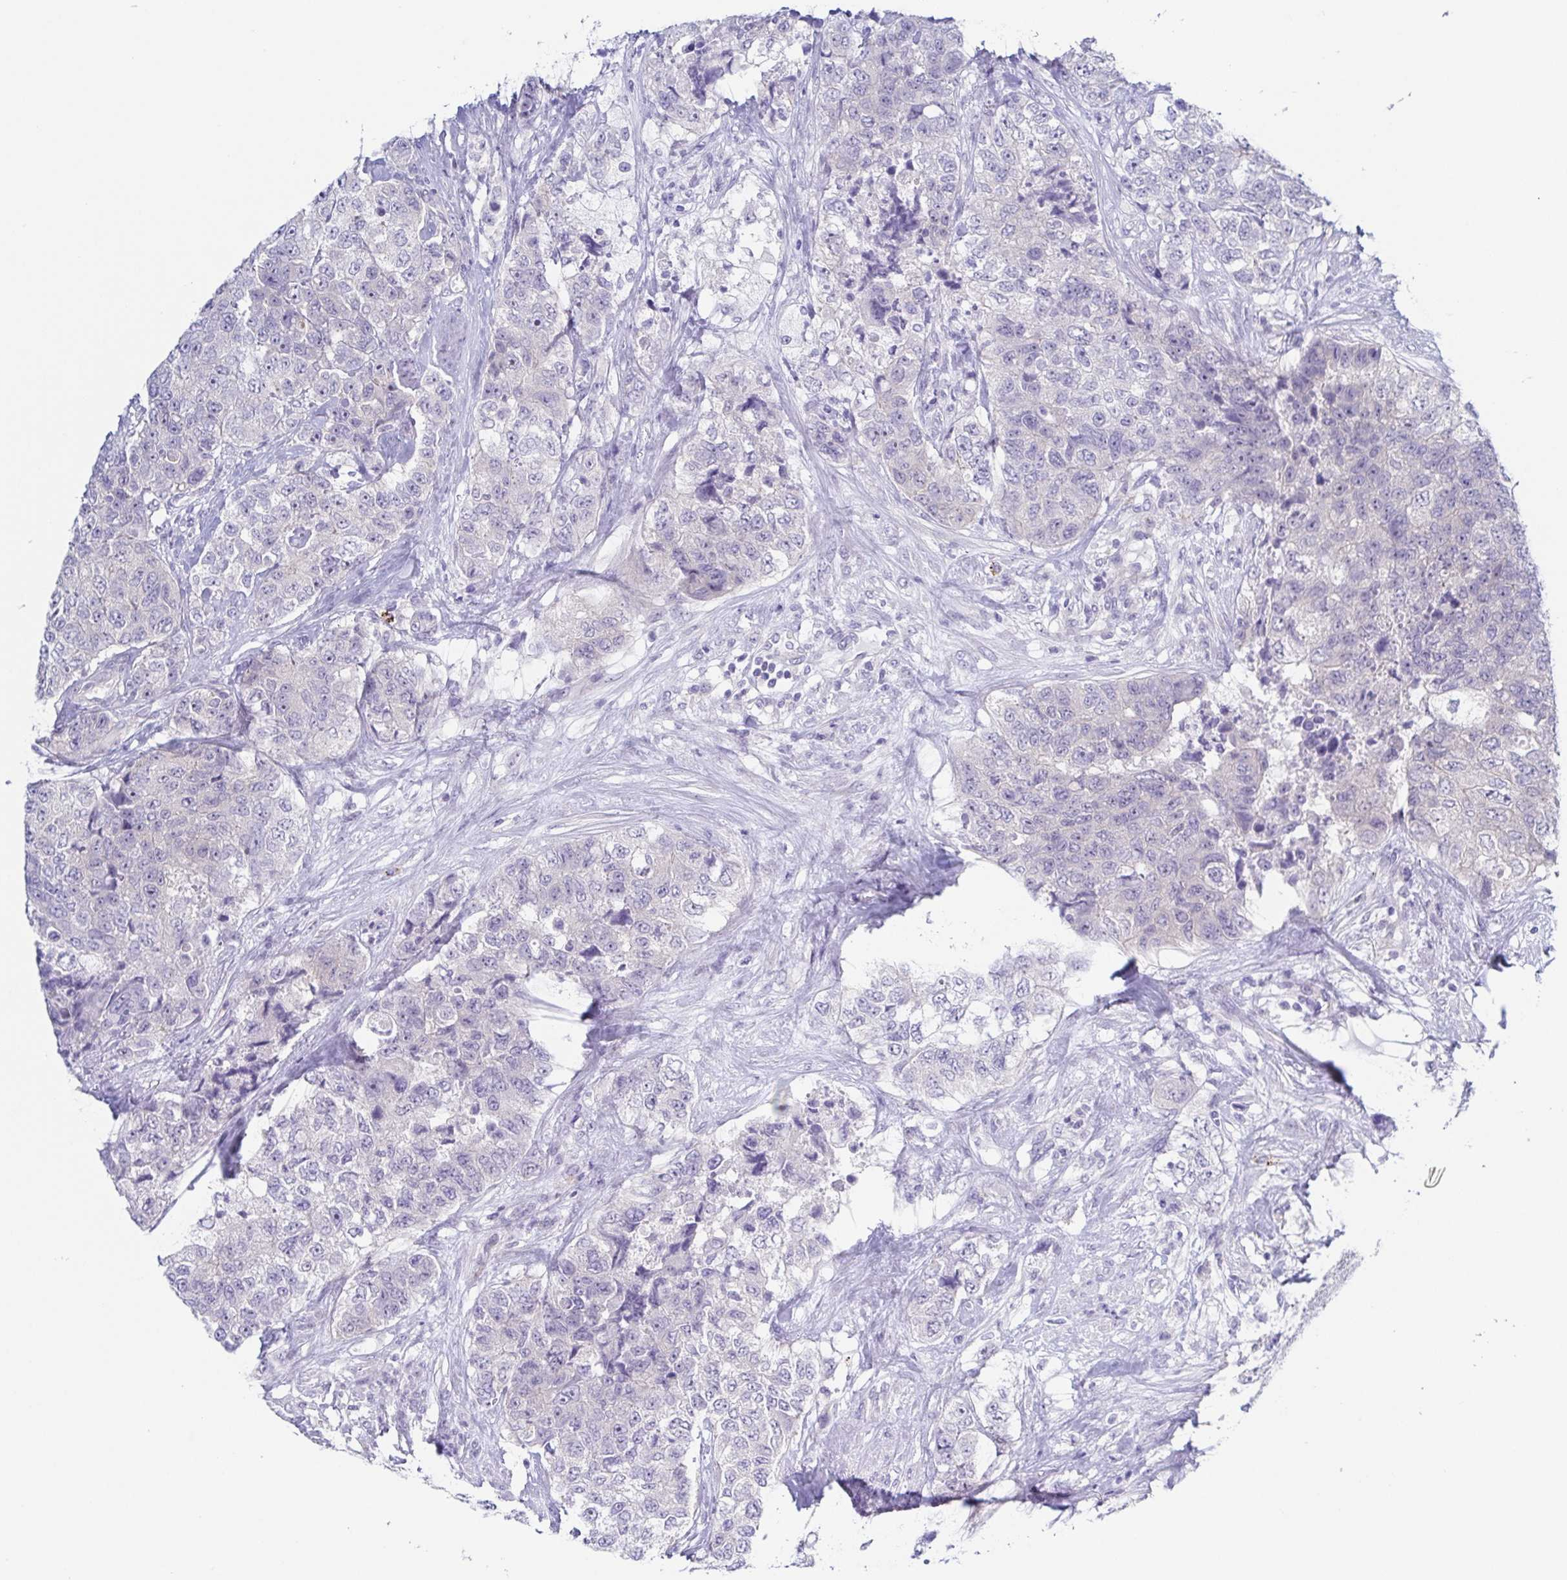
{"staining": {"intensity": "negative", "quantity": "none", "location": "none"}, "tissue": "urothelial cancer", "cell_type": "Tumor cells", "image_type": "cancer", "snomed": [{"axis": "morphology", "description": "Urothelial carcinoma, High grade"}, {"axis": "topography", "description": "Urinary bladder"}], "caption": "Immunohistochemistry (IHC) photomicrograph of urothelial cancer stained for a protein (brown), which reveals no expression in tumor cells.", "gene": "HTR2A", "patient": {"sex": "female", "age": 78}}